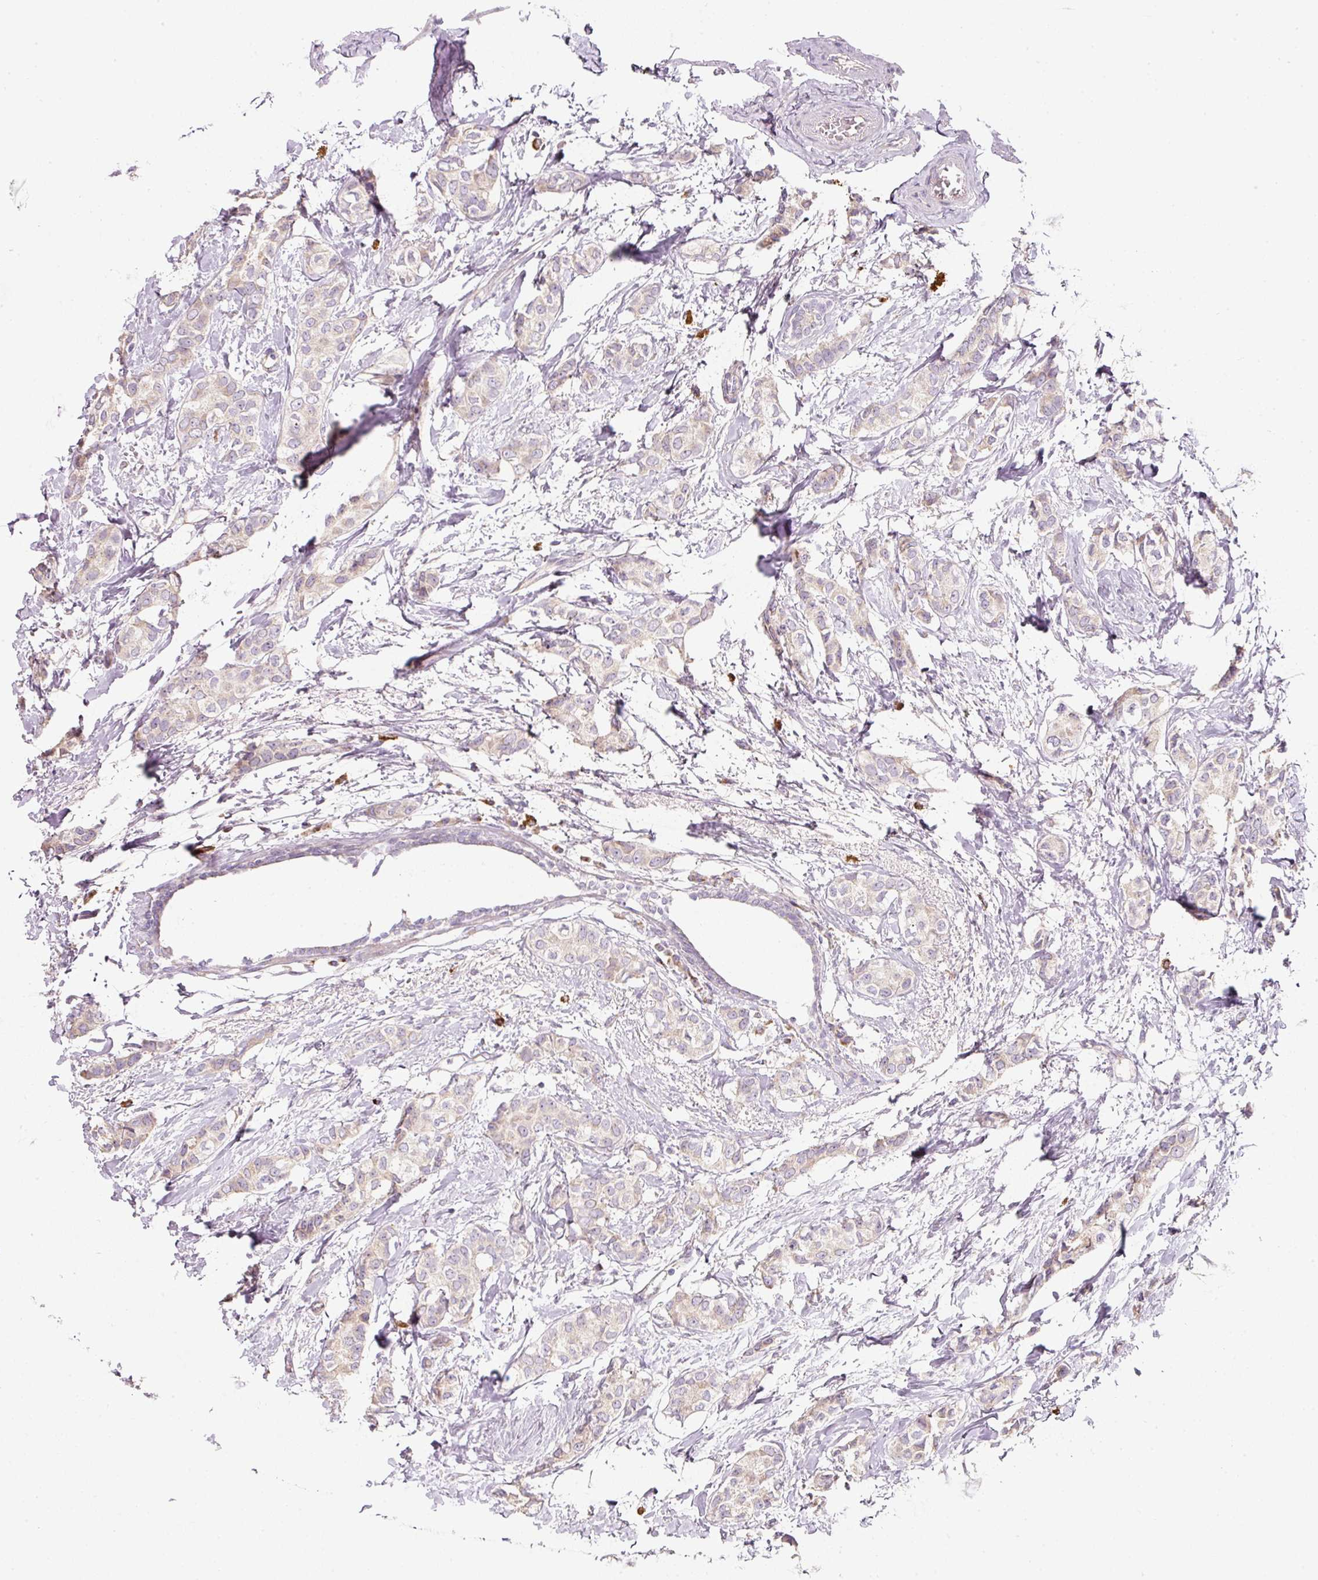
{"staining": {"intensity": "negative", "quantity": "none", "location": "none"}, "tissue": "breast cancer", "cell_type": "Tumor cells", "image_type": "cancer", "snomed": [{"axis": "morphology", "description": "Duct carcinoma"}, {"axis": "topography", "description": "Breast"}], "caption": "An IHC histopathology image of breast cancer (invasive ductal carcinoma) is shown. There is no staining in tumor cells of breast cancer (invasive ductal carcinoma). (Brightfield microscopy of DAB (3,3'-diaminobenzidine) immunohistochemistry (IHC) at high magnification).", "gene": "NBPF11", "patient": {"sex": "female", "age": 73}}